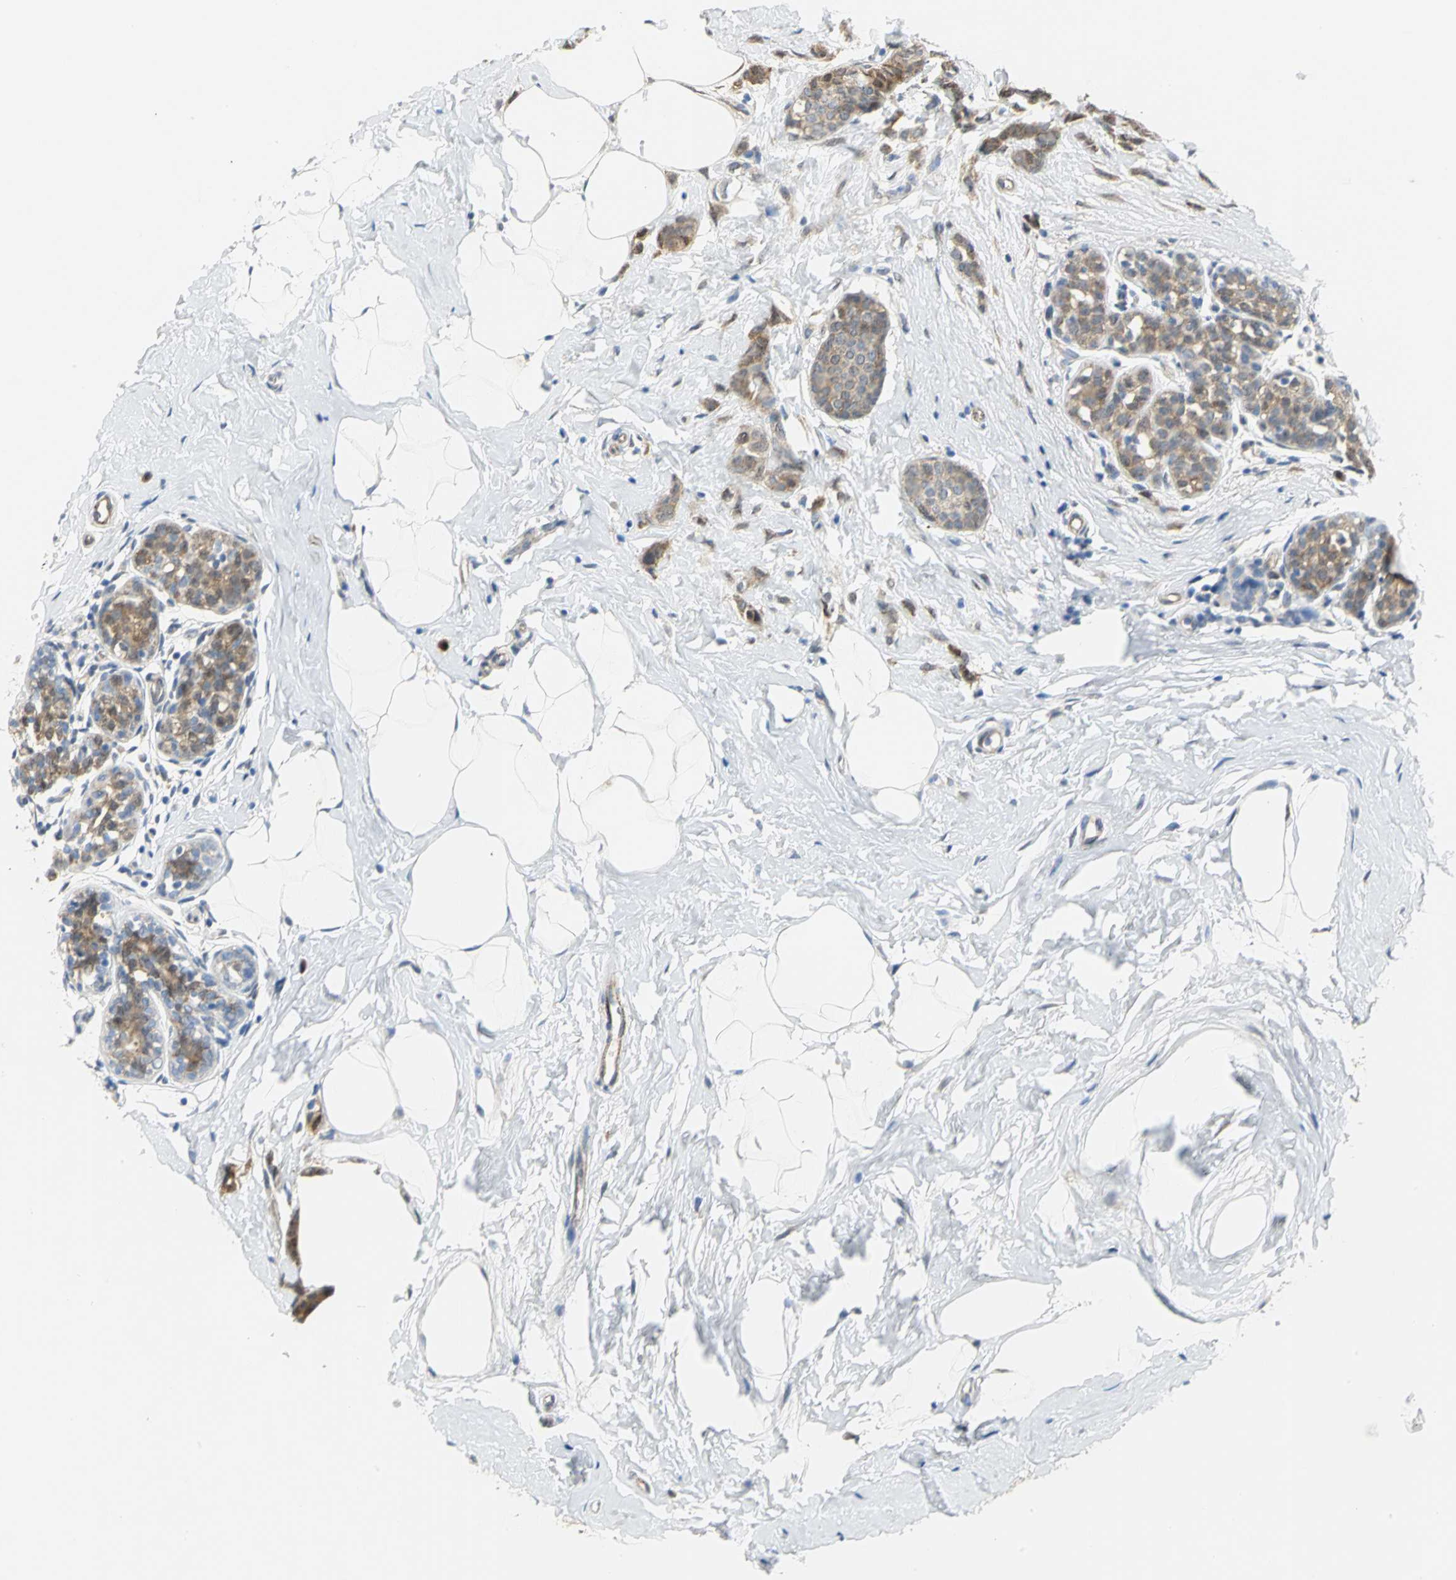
{"staining": {"intensity": "moderate", "quantity": ">75%", "location": "cytoplasmic/membranous"}, "tissue": "breast cancer", "cell_type": "Tumor cells", "image_type": "cancer", "snomed": [{"axis": "morphology", "description": "Lobular carcinoma, in situ"}, {"axis": "morphology", "description": "Lobular carcinoma"}, {"axis": "topography", "description": "Breast"}], "caption": "This is an image of immunohistochemistry staining of breast cancer, which shows moderate staining in the cytoplasmic/membranous of tumor cells.", "gene": "PGM3", "patient": {"sex": "female", "age": 41}}